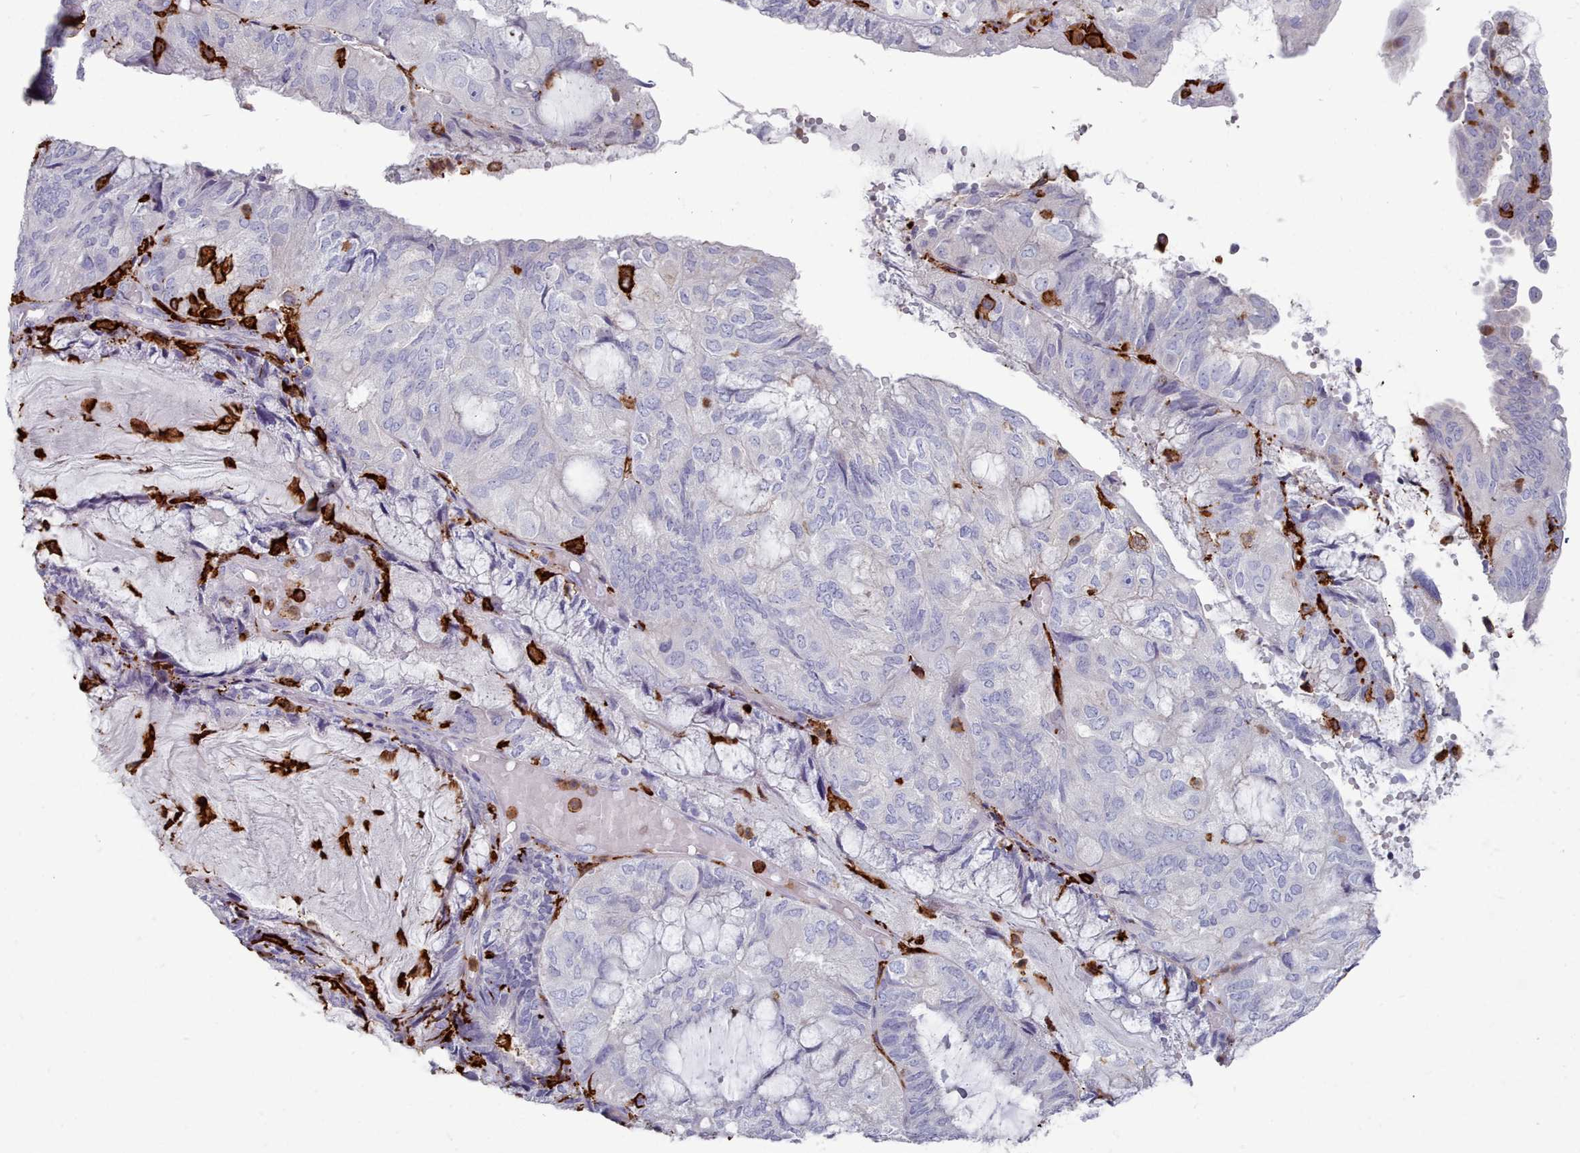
{"staining": {"intensity": "negative", "quantity": "none", "location": "none"}, "tissue": "endometrial cancer", "cell_type": "Tumor cells", "image_type": "cancer", "snomed": [{"axis": "morphology", "description": "Adenocarcinoma, NOS"}, {"axis": "topography", "description": "Endometrium"}], "caption": "This is an immunohistochemistry (IHC) image of human endometrial cancer. There is no positivity in tumor cells.", "gene": "AIF1", "patient": {"sex": "female", "age": 81}}